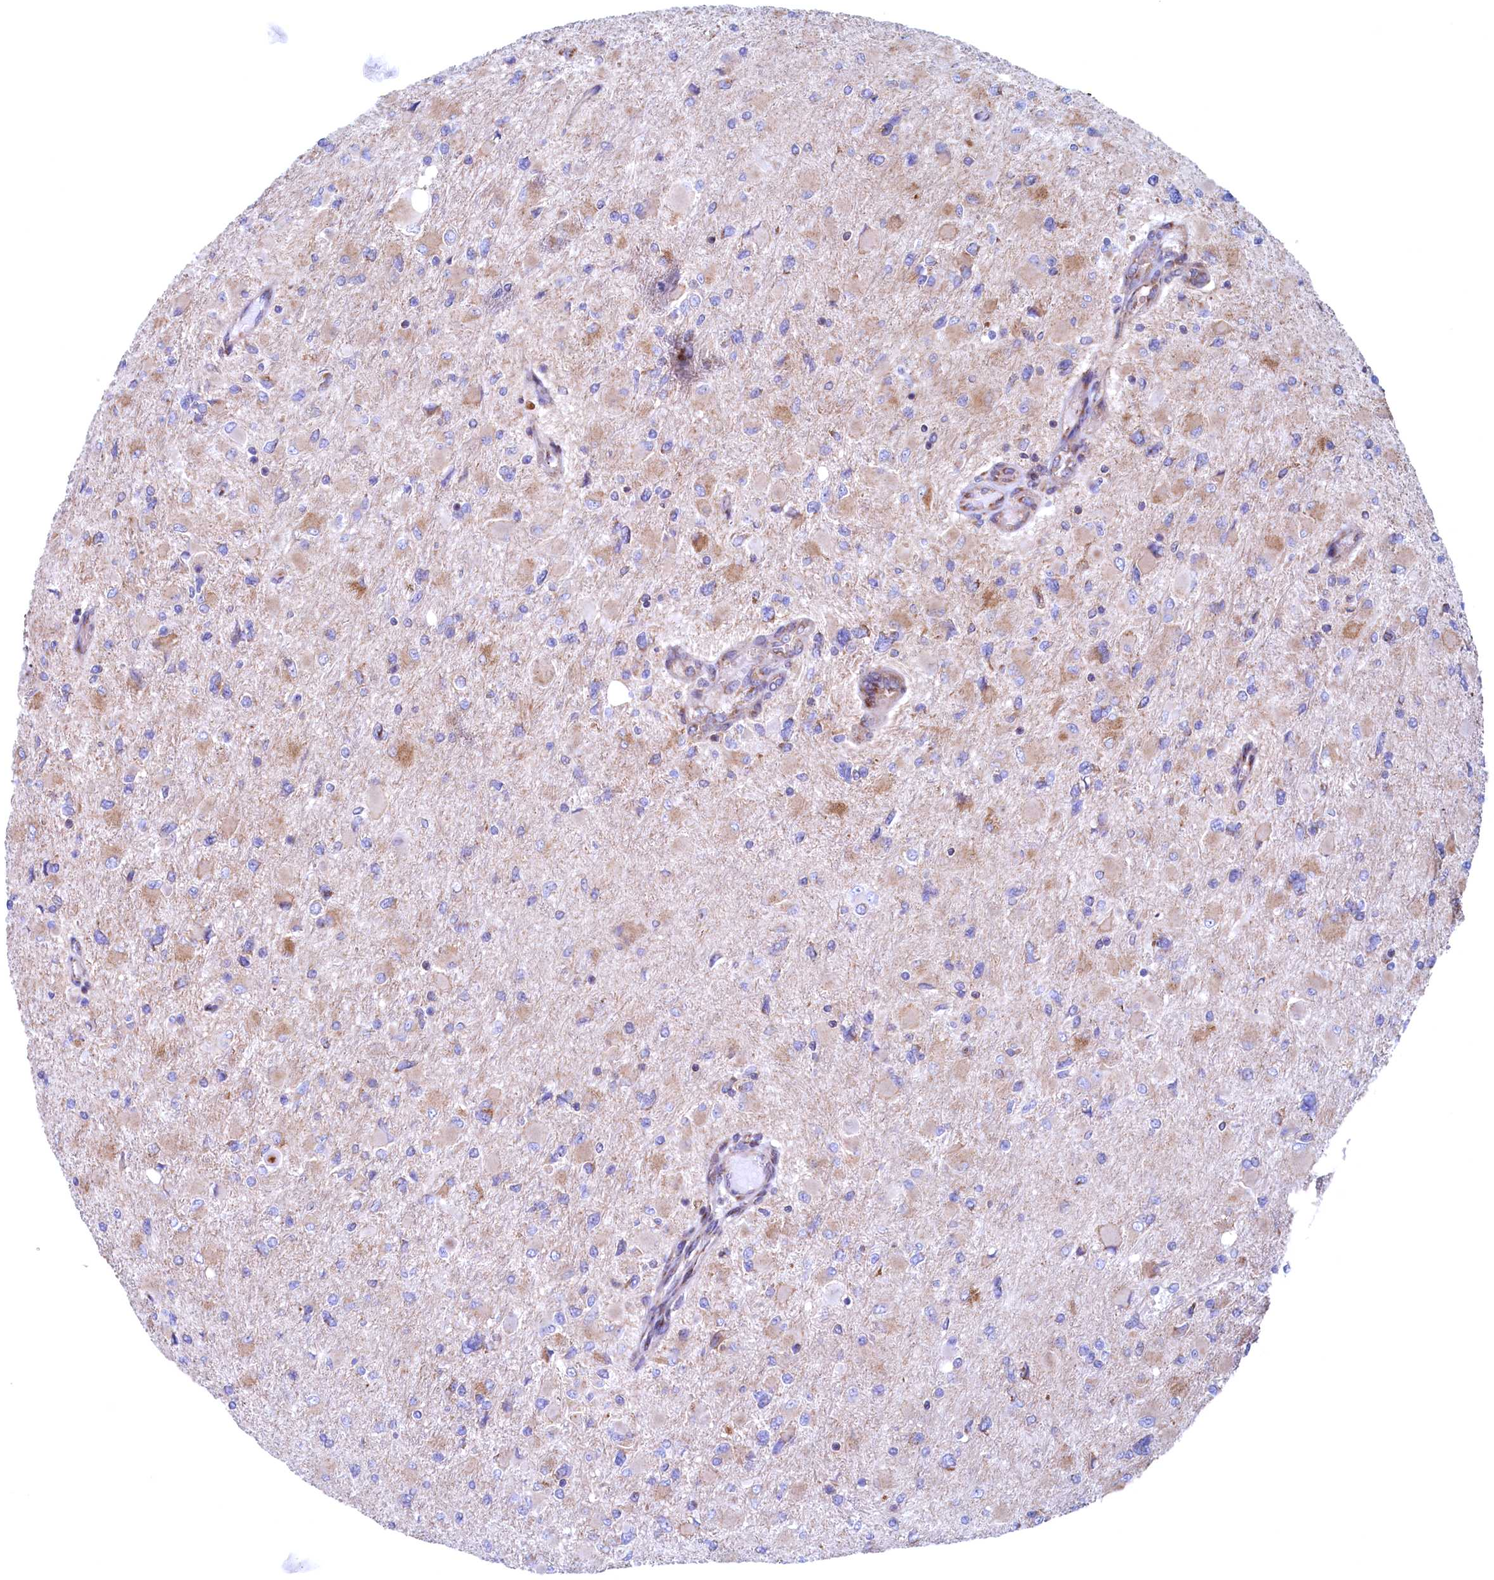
{"staining": {"intensity": "weak", "quantity": "<25%", "location": "cytoplasmic/membranous"}, "tissue": "glioma", "cell_type": "Tumor cells", "image_type": "cancer", "snomed": [{"axis": "morphology", "description": "Glioma, malignant, High grade"}, {"axis": "topography", "description": "Cerebral cortex"}], "caption": "Protein analysis of malignant high-grade glioma demonstrates no significant positivity in tumor cells.", "gene": "MTFMT", "patient": {"sex": "female", "age": 36}}